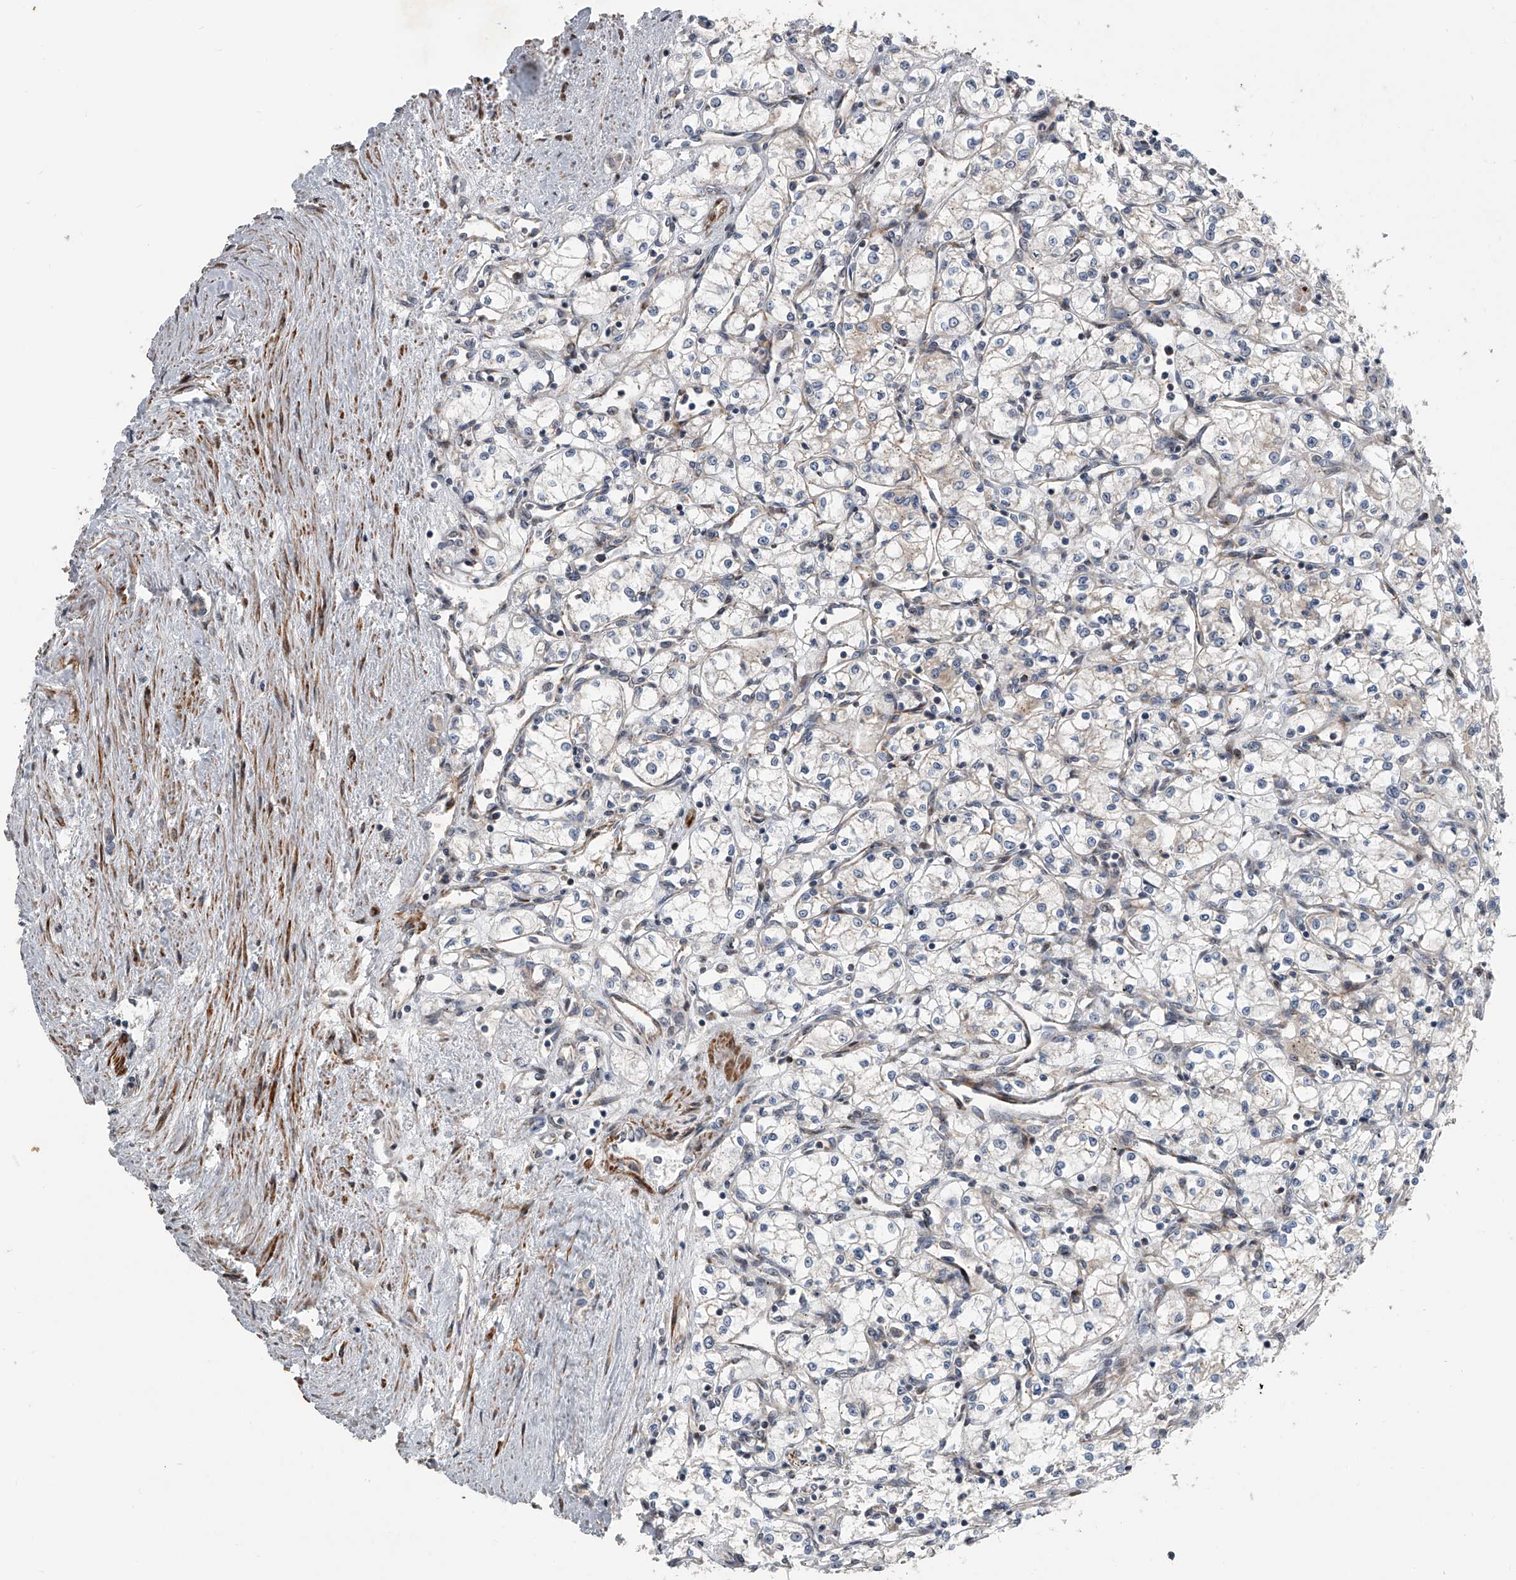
{"staining": {"intensity": "negative", "quantity": "none", "location": "none"}, "tissue": "renal cancer", "cell_type": "Tumor cells", "image_type": "cancer", "snomed": [{"axis": "morphology", "description": "Adenocarcinoma, NOS"}, {"axis": "topography", "description": "Kidney"}], "caption": "Human renal cancer (adenocarcinoma) stained for a protein using immunohistochemistry (IHC) exhibits no staining in tumor cells.", "gene": "DLGAP2", "patient": {"sex": "male", "age": 59}}